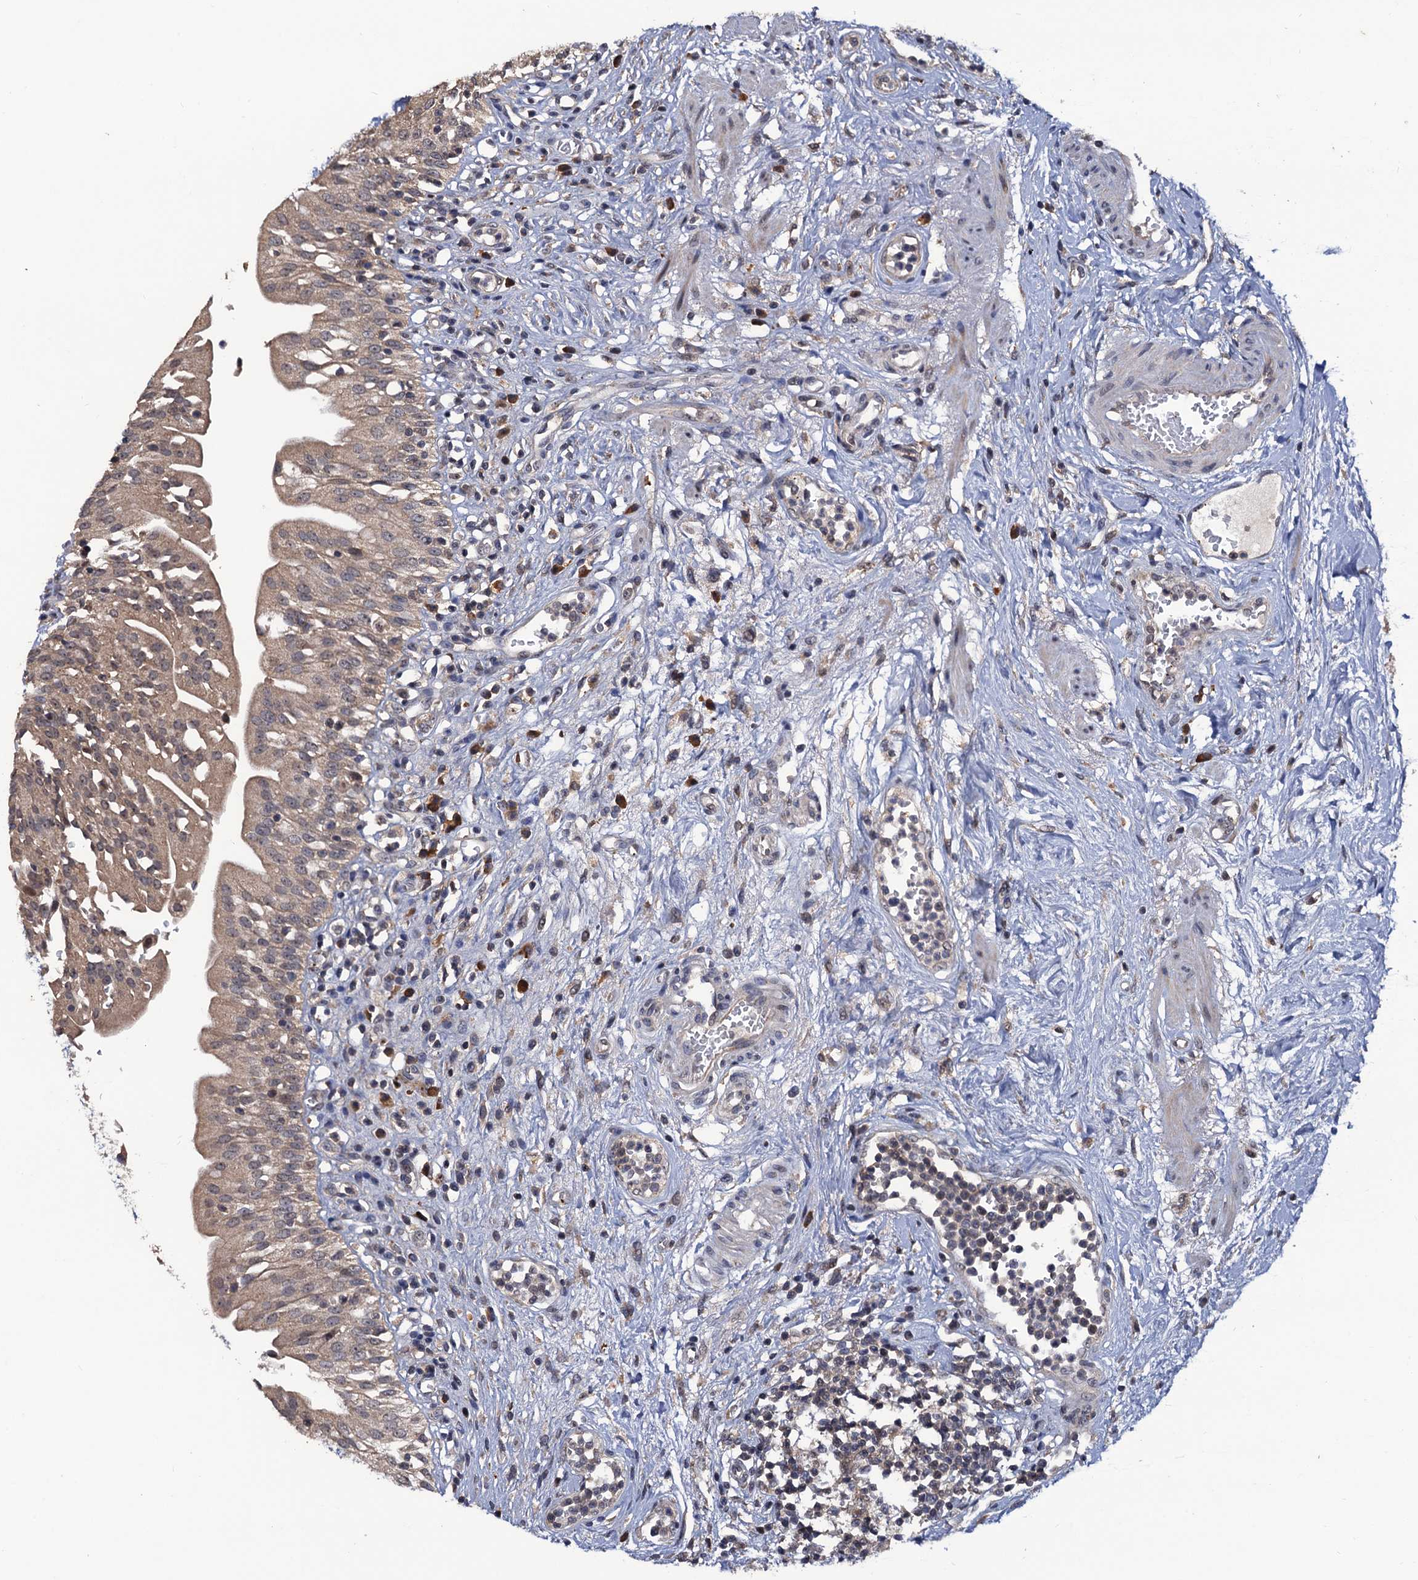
{"staining": {"intensity": "weak", "quantity": "25%-75%", "location": "cytoplasmic/membranous"}, "tissue": "urinary bladder", "cell_type": "Urothelial cells", "image_type": "normal", "snomed": [{"axis": "morphology", "description": "Normal tissue, NOS"}, {"axis": "morphology", "description": "Inflammation, NOS"}, {"axis": "topography", "description": "Urinary bladder"}], "caption": "Weak cytoplasmic/membranous staining for a protein is seen in approximately 25%-75% of urothelial cells of unremarkable urinary bladder using IHC.", "gene": "LRRC63", "patient": {"sex": "male", "age": 63}}